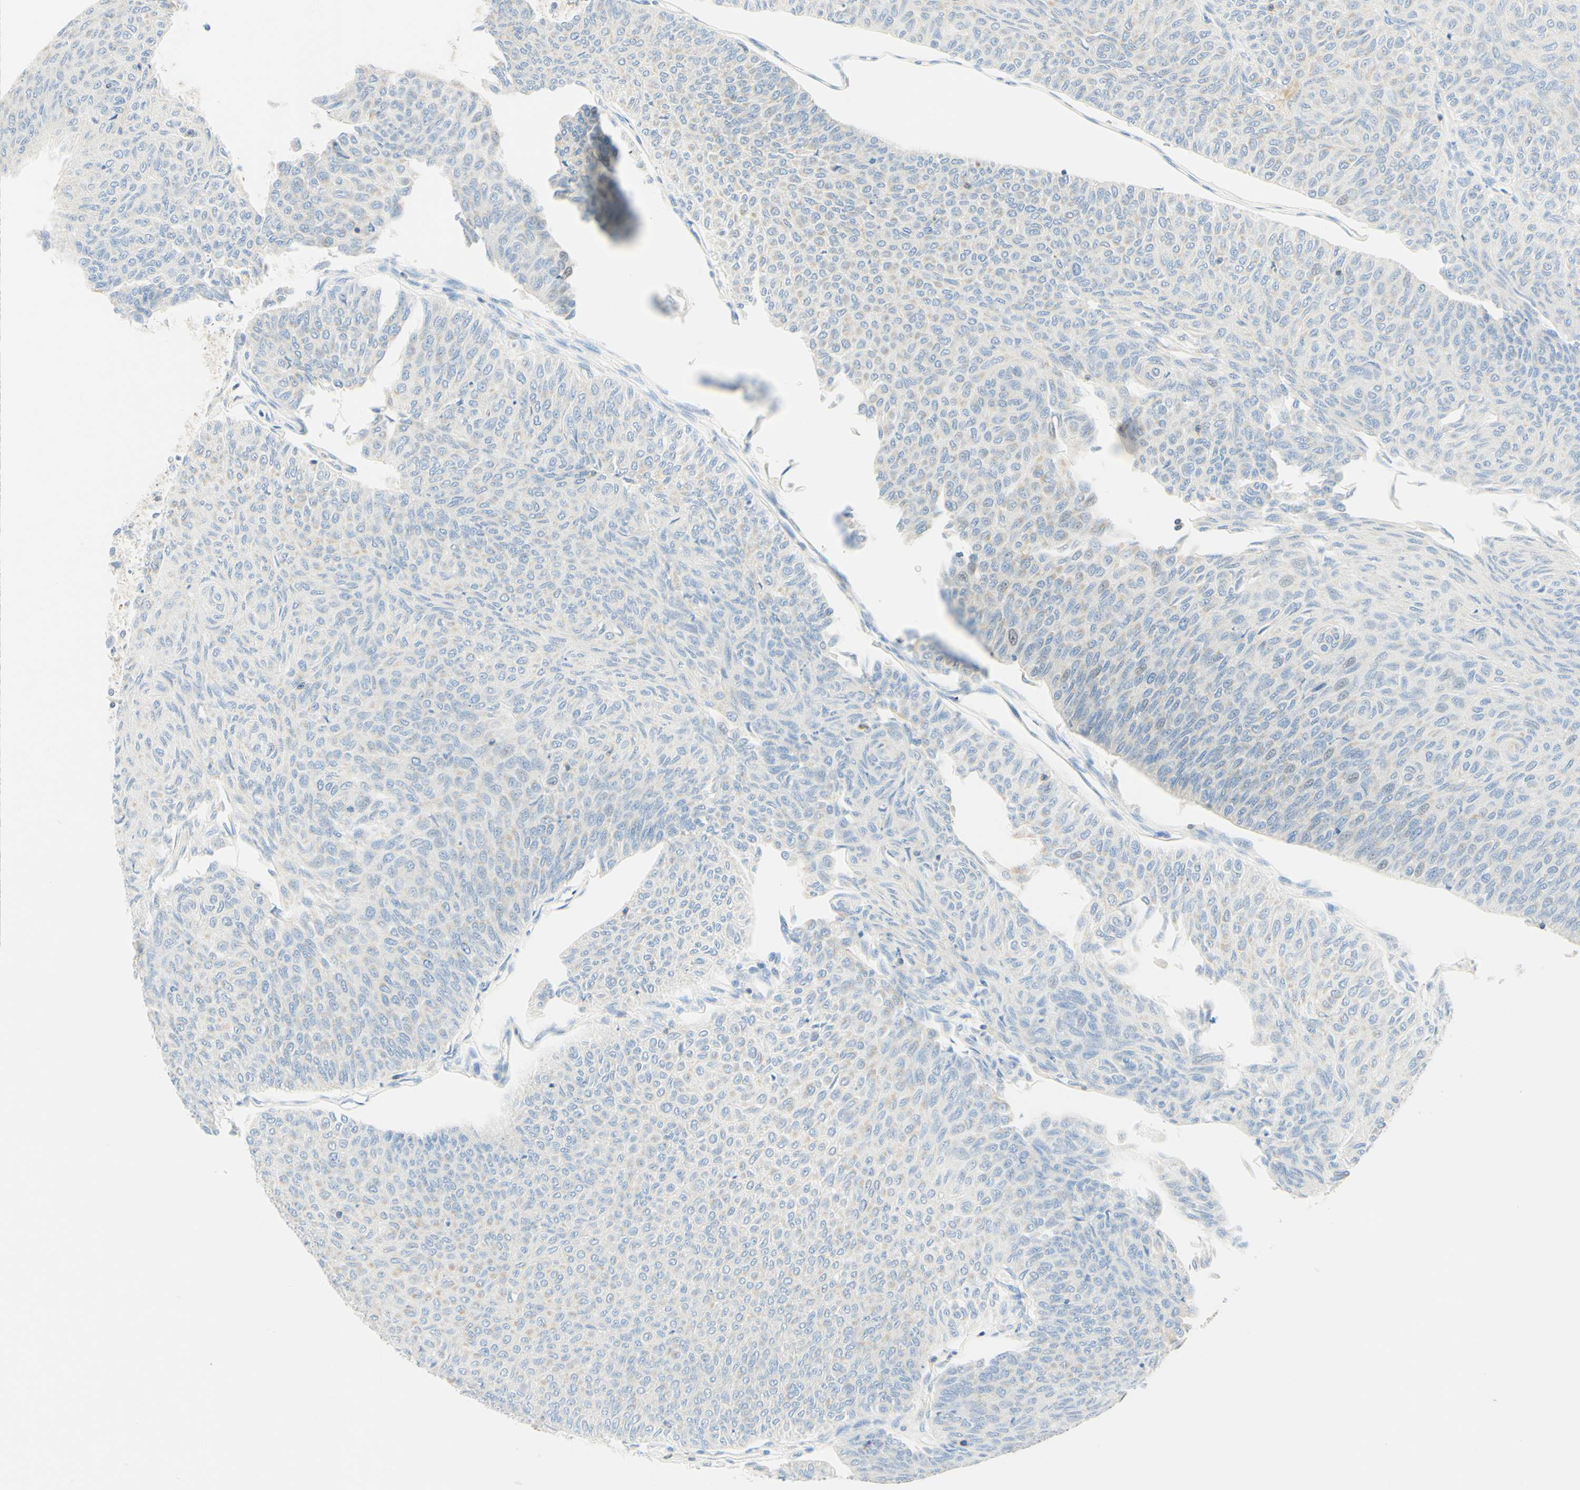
{"staining": {"intensity": "negative", "quantity": "none", "location": "none"}, "tissue": "urothelial cancer", "cell_type": "Tumor cells", "image_type": "cancer", "snomed": [{"axis": "morphology", "description": "Urothelial carcinoma, Low grade"}, {"axis": "topography", "description": "Urinary bladder"}], "caption": "DAB (3,3'-diaminobenzidine) immunohistochemical staining of human low-grade urothelial carcinoma displays no significant staining in tumor cells.", "gene": "LAT", "patient": {"sex": "male", "age": 78}}